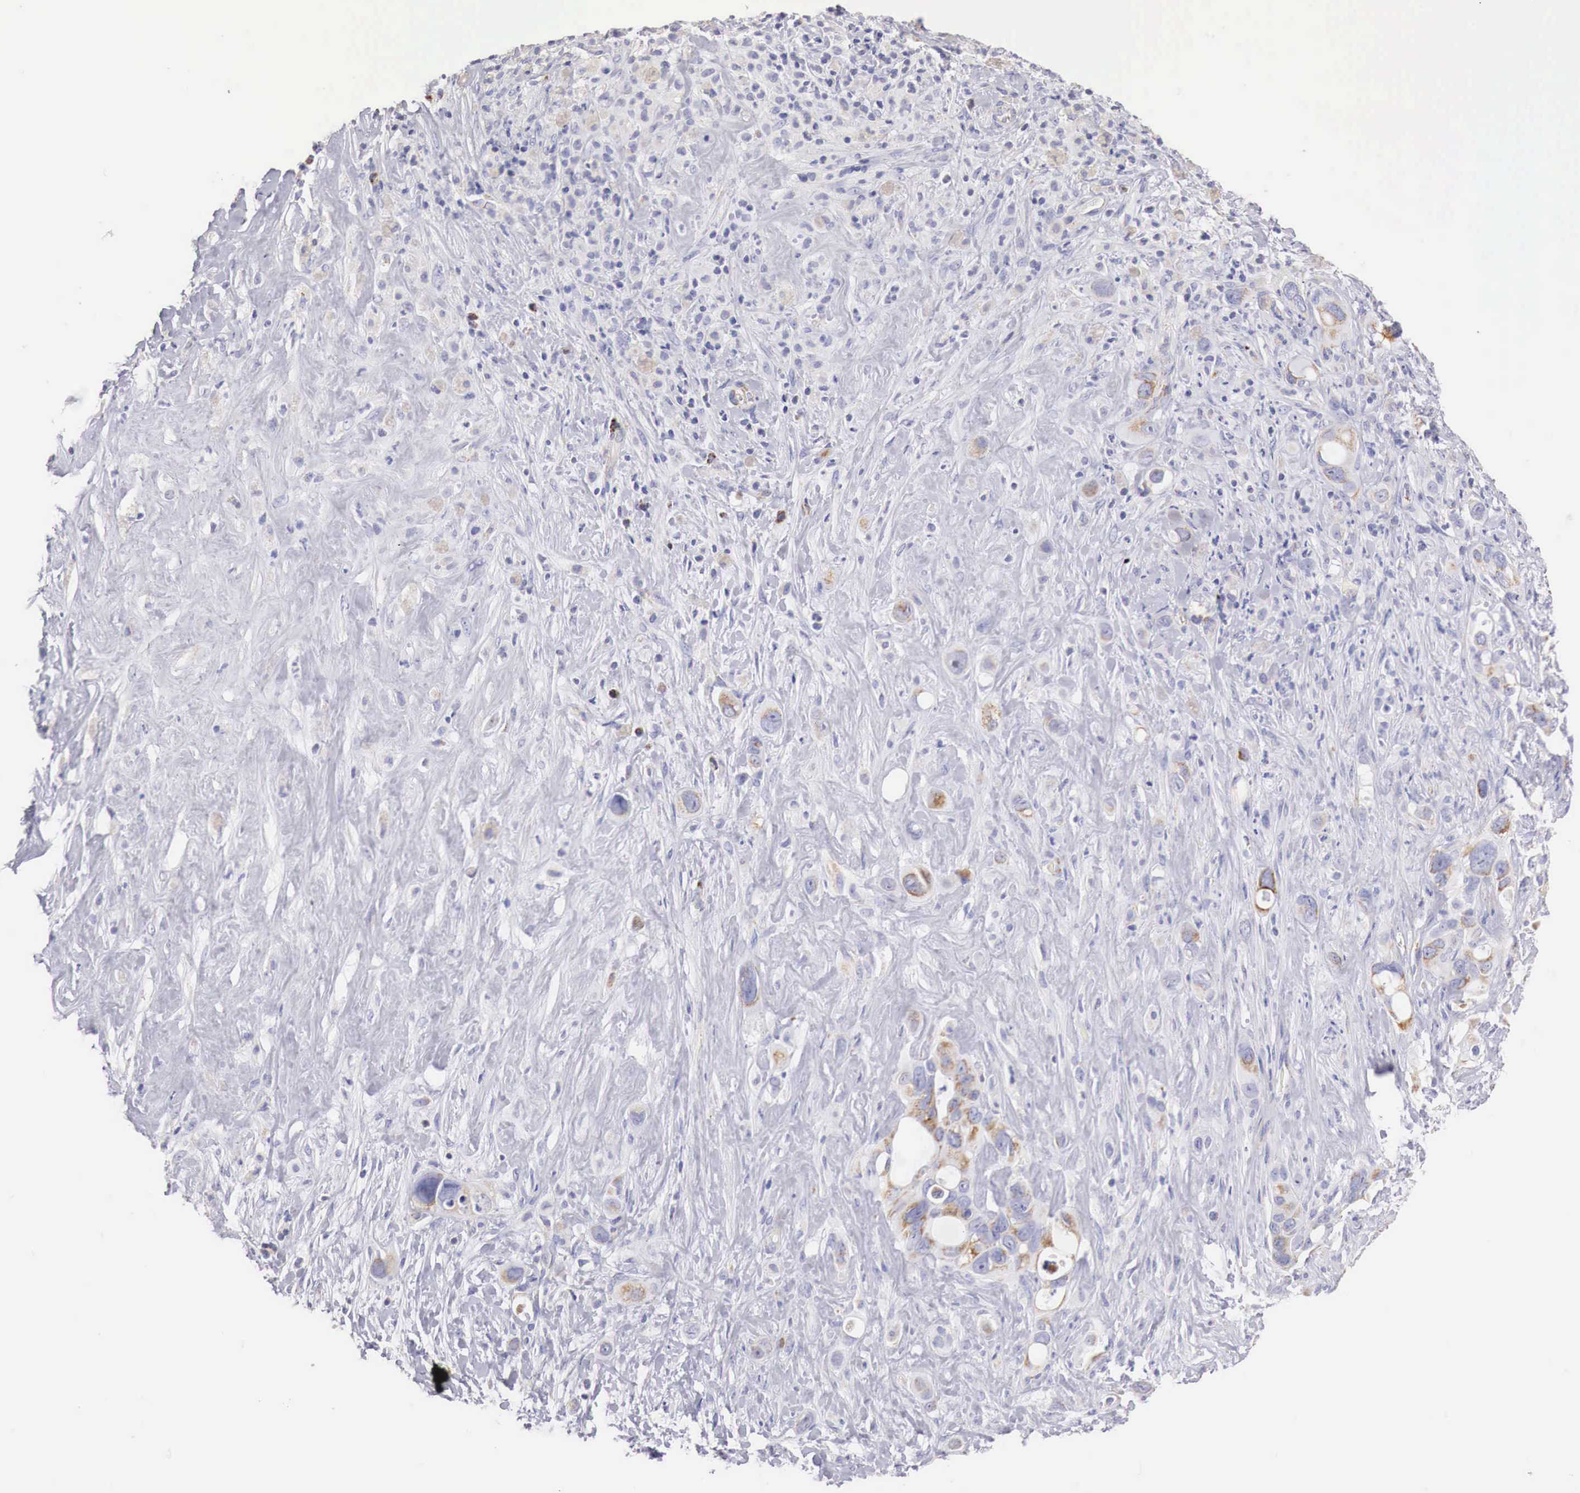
{"staining": {"intensity": "weak", "quantity": "25%-75%", "location": "cytoplasmic/membranous"}, "tissue": "liver cancer", "cell_type": "Tumor cells", "image_type": "cancer", "snomed": [{"axis": "morphology", "description": "Cholangiocarcinoma"}, {"axis": "topography", "description": "Liver"}], "caption": "A low amount of weak cytoplasmic/membranous expression is identified in about 25%-75% of tumor cells in cholangiocarcinoma (liver) tissue. (Stains: DAB in brown, nuclei in blue, Microscopy: brightfield microscopy at high magnification).", "gene": "IDH3G", "patient": {"sex": "female", "age": 79}}